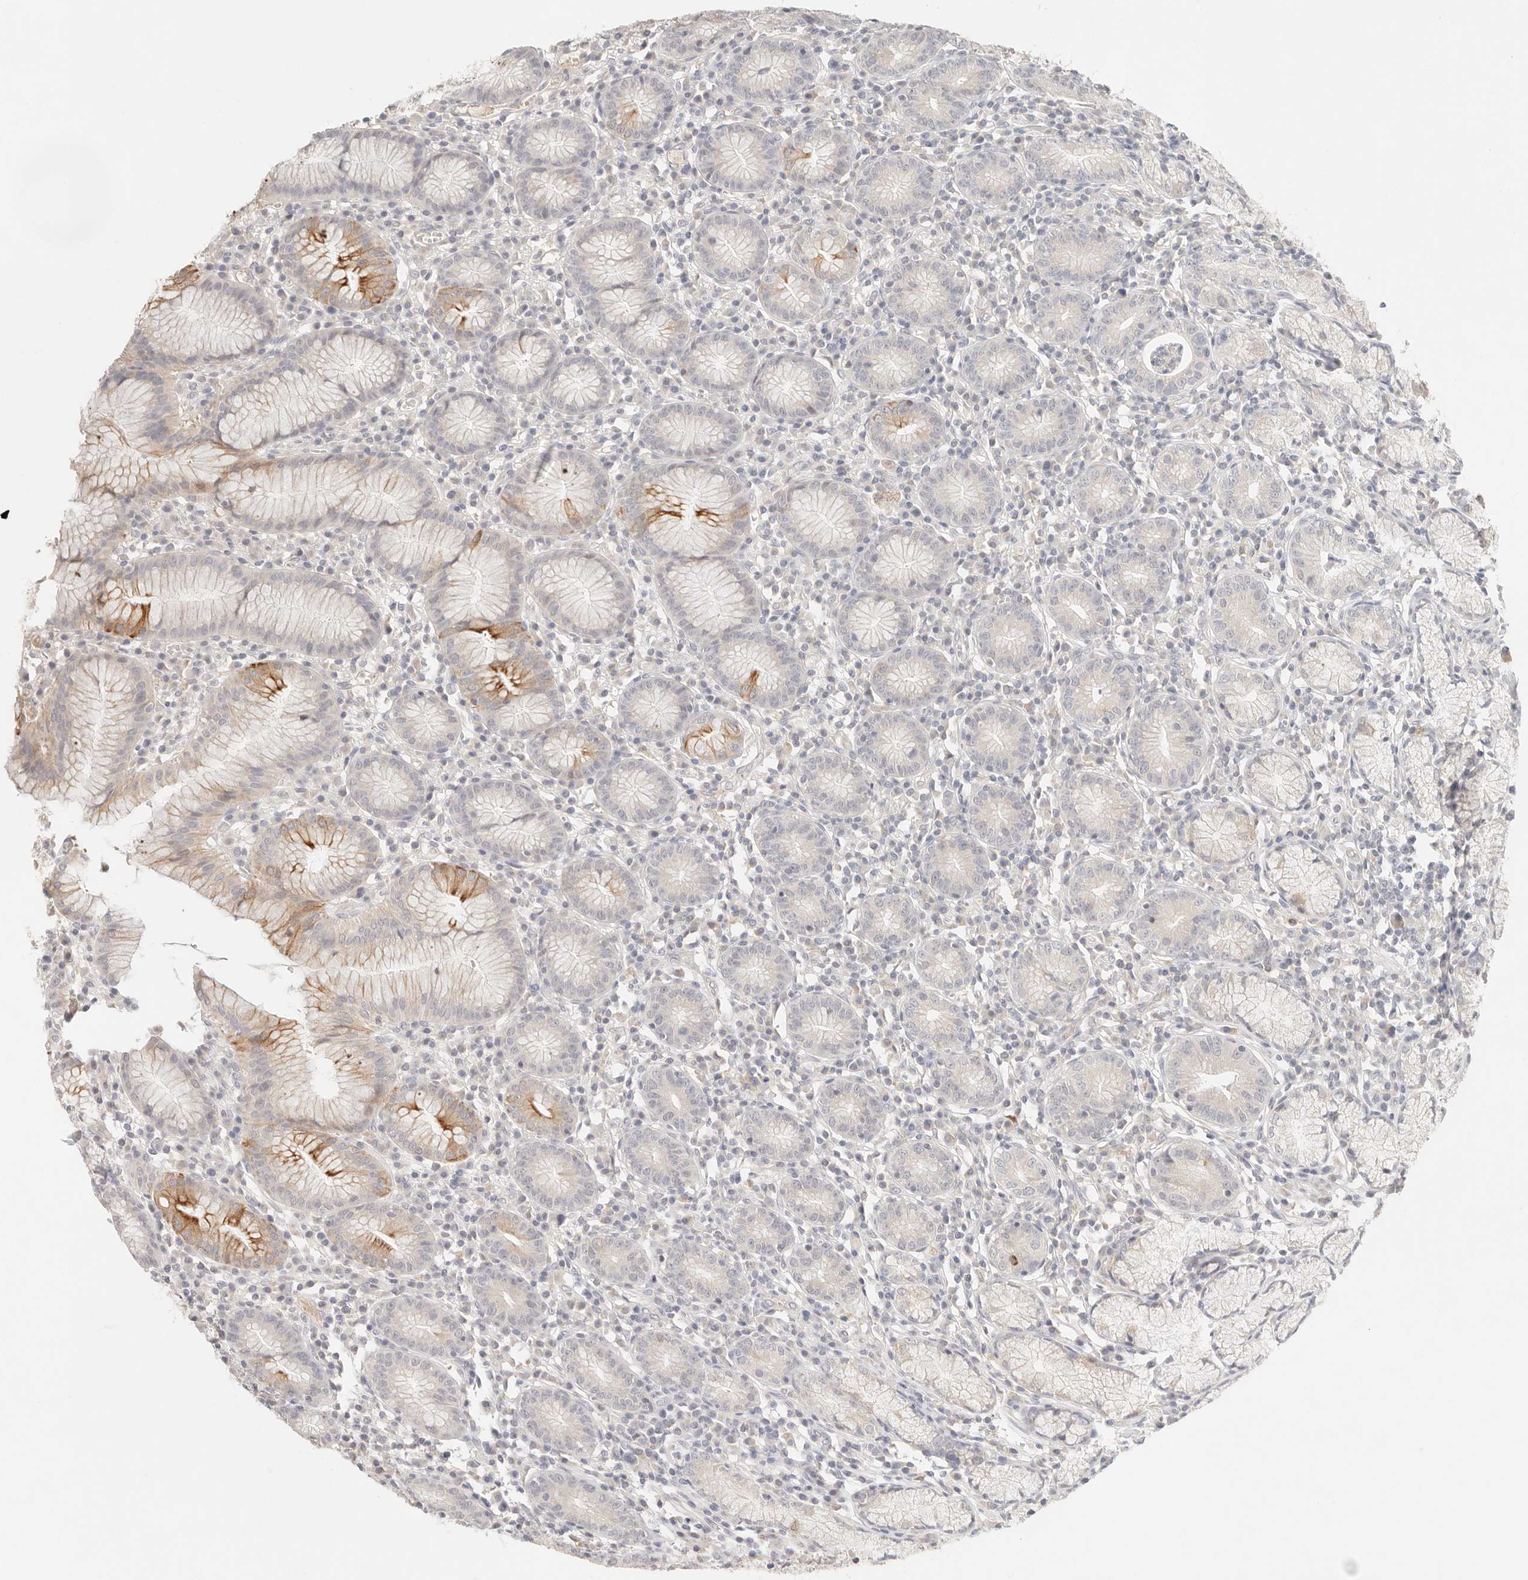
{"staining": {"intensity": "moderate", "quantity": "<25%", "location": "cytoplasmic/membranous"}, "tissue": "stomach", "cell_type": "Glandular cells", "image_type": "normal", "snomed": [{"axis": "morphology", "description": "Normal tissue, NOS"}, {"axis": "topography", "description": "Stomach"}], "caption": "This histopathology image demonstrates unremarkable stomach stained with IHC to label a protein in brown. The cytoplasmic/membranous of glandular cells show moderate positivity for the protein. Nuclei are counter-stained blue.", "gene": "SPHK1", "patient": {"sex": "male", "age": 55}}